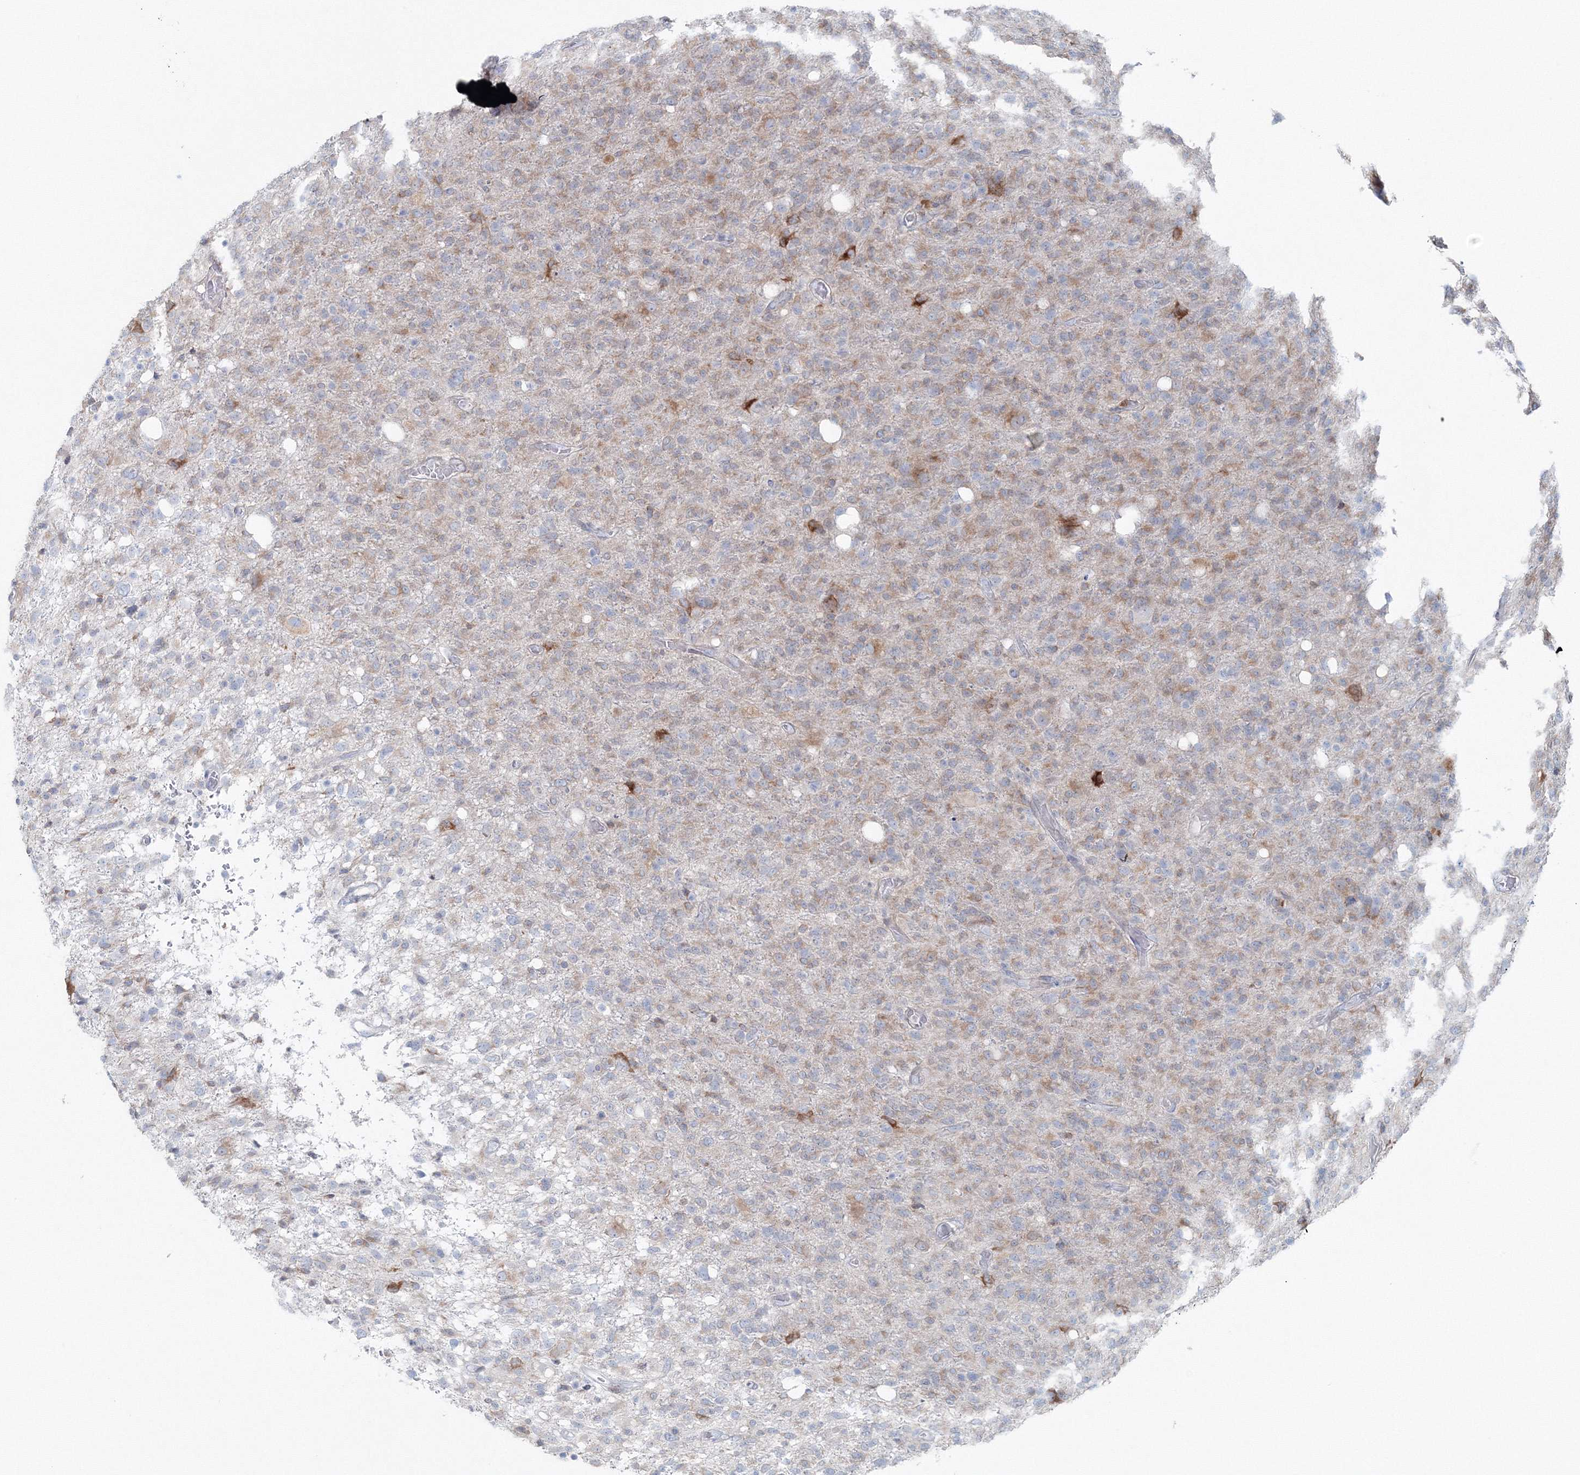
{"staining": {"intensity": "negative", "quantity": "none", "location": "none"}, "tissue": "glioma", "cell_type": "Tumor cells", "image_type": "cancer", "snomed": [{"axis": "morphology", "description": "Glioma, malignant, High grade"}, {"axis": "topography", "description": "Brain"}], "caption": "Photomicrograph shows no significant protein staining in tumor cells of malignant glioma (high-grade).", "gene": "RCN1", "patient": {"sex": "female", "age": 57}}